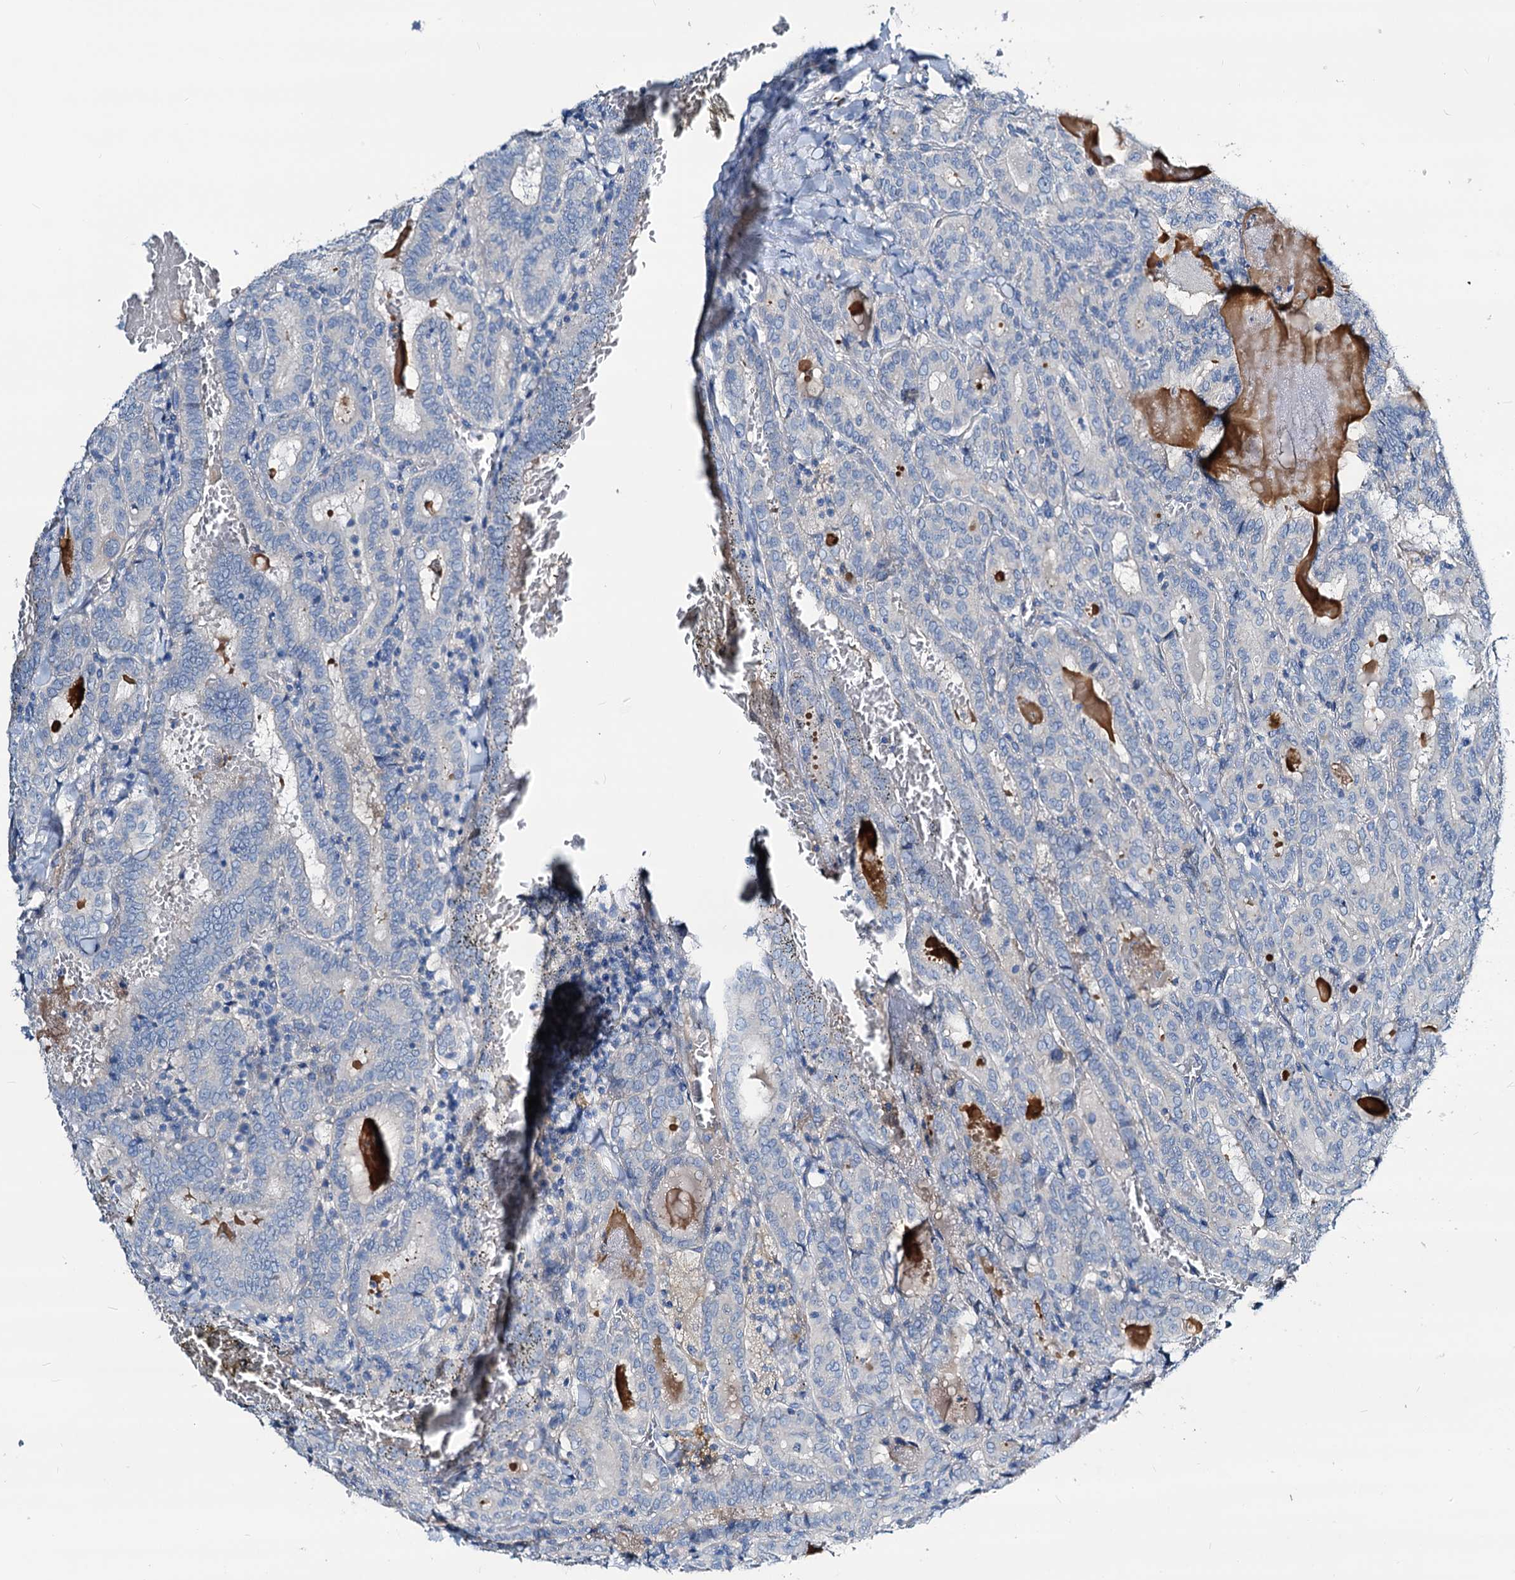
{"staining": {"intensity": "negative", "quantity": "none", "location": "none"}, "tissue": "thyroid cancer", "cell_type": "Tumor cells", "image_type": "cancer", "snomed": [{"axis": "morphology", "description": "Papillary adenocarcinoma, NOS"}, {"axis": "topography", "description": "Thyroid gland"}], "caption": "Tumor cells show no significant expression in thyroid papillary adenocarcinoma.", "gene": "DYDC2", "patient": {"sex": "female", "age": 72}}